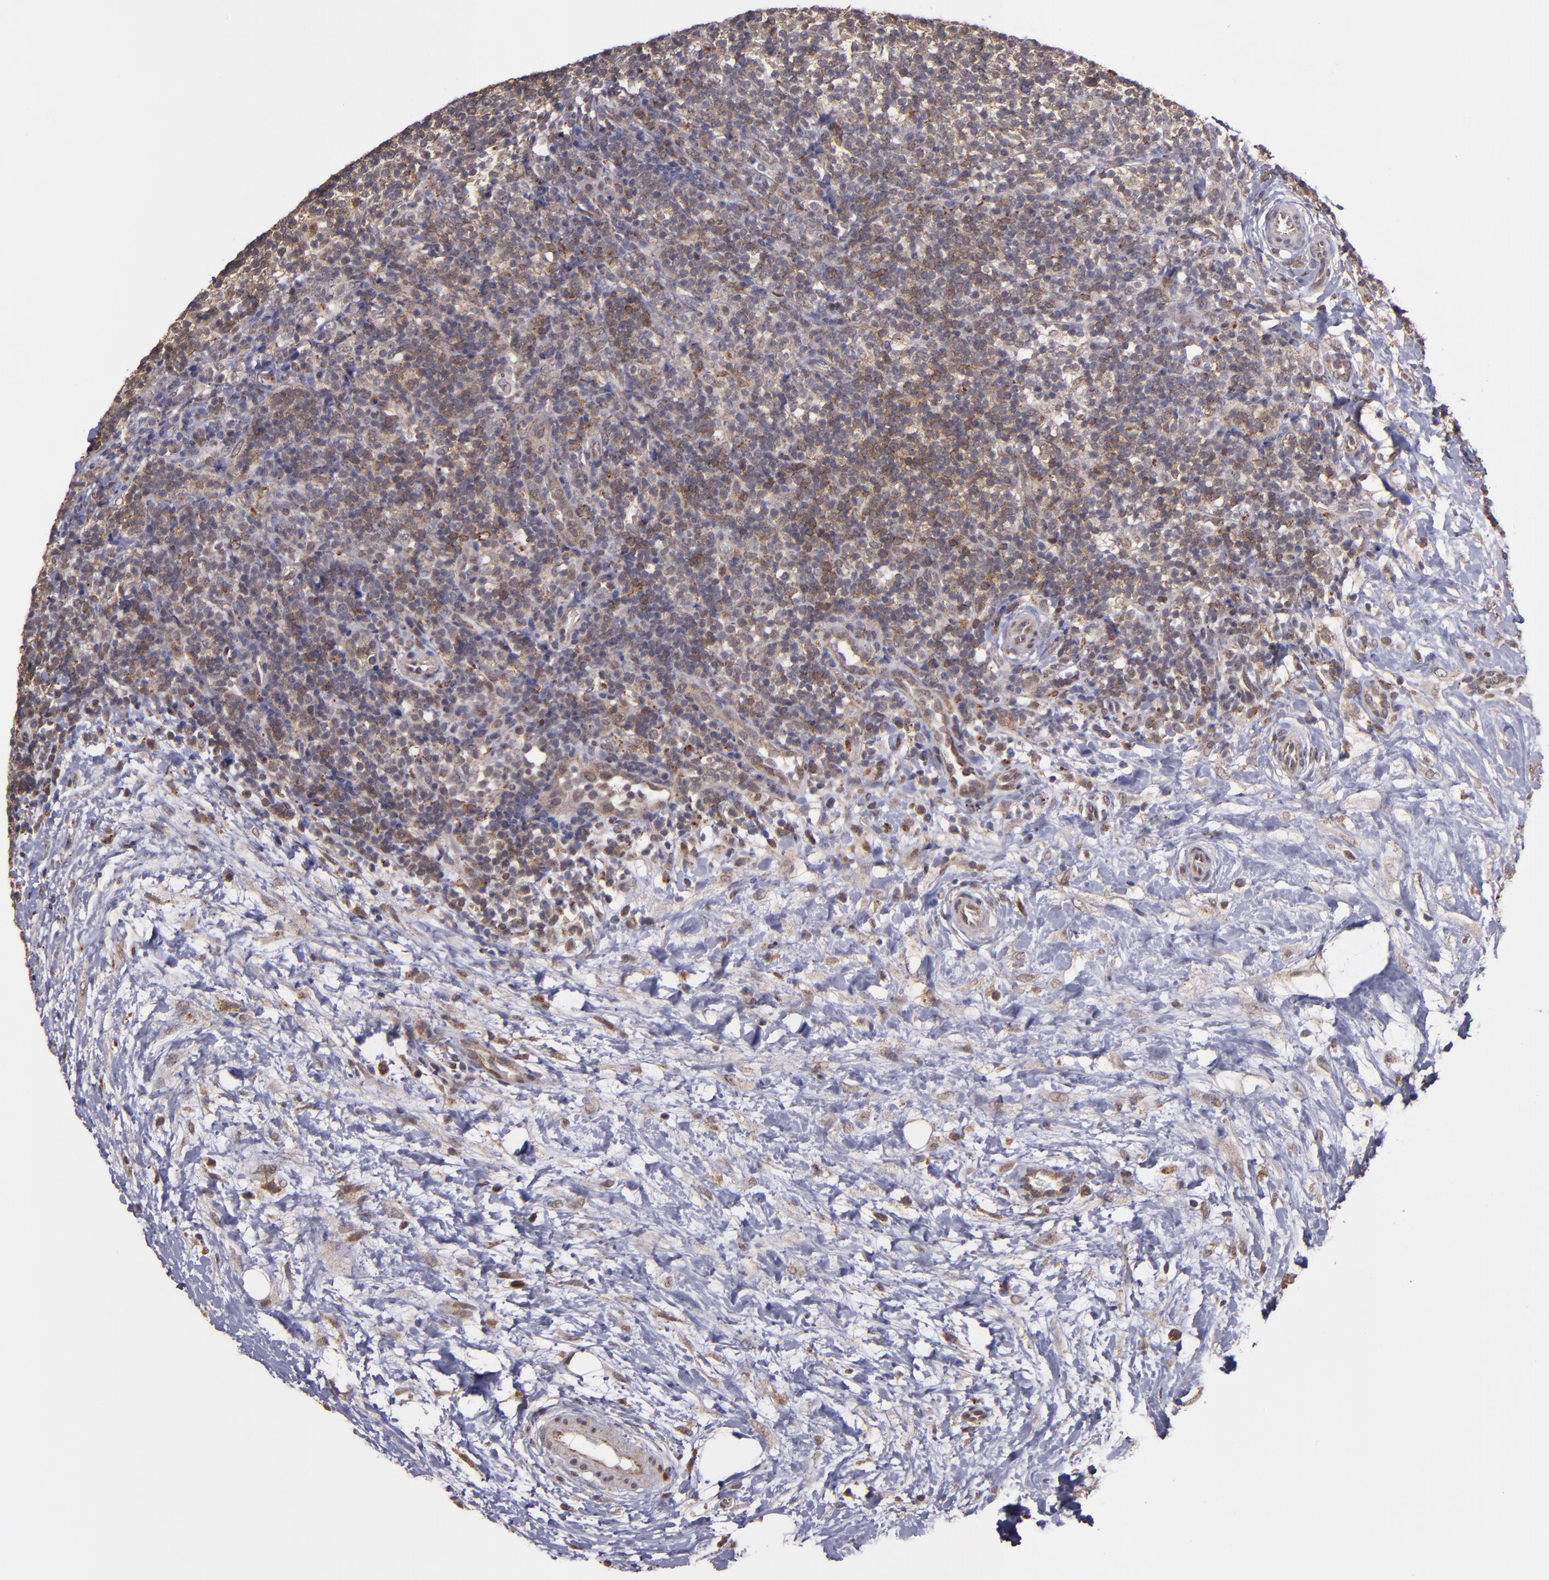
{"staining": {"intensity": "moderate", "quantity": "25%-75%", "location": "cytoplasmic/membranous,nuclear"}, "tissue": "lymphoma", "cell_type": "Tumor cells", "image_type": "cancer", "snomed": [{"axis": "morphology", "description": "Malignant lymphoma, non-Hodgkin's type, Low grade"}, {"axis": "topography", "description": "Lymph node"}], "caption": "DAB immunohistochemical staining of lymphoma reveals moderate cytoplasmic/membranous and nuclear protein positivity in about 25%-75% of tumor cells. The staining was performed using DAB, with brown indicating positive protein expression. Nuclei are stained blue with hematoxylin.", "gene": "SIPA1L1", "patient": {"sex": "female", "age": 76}}